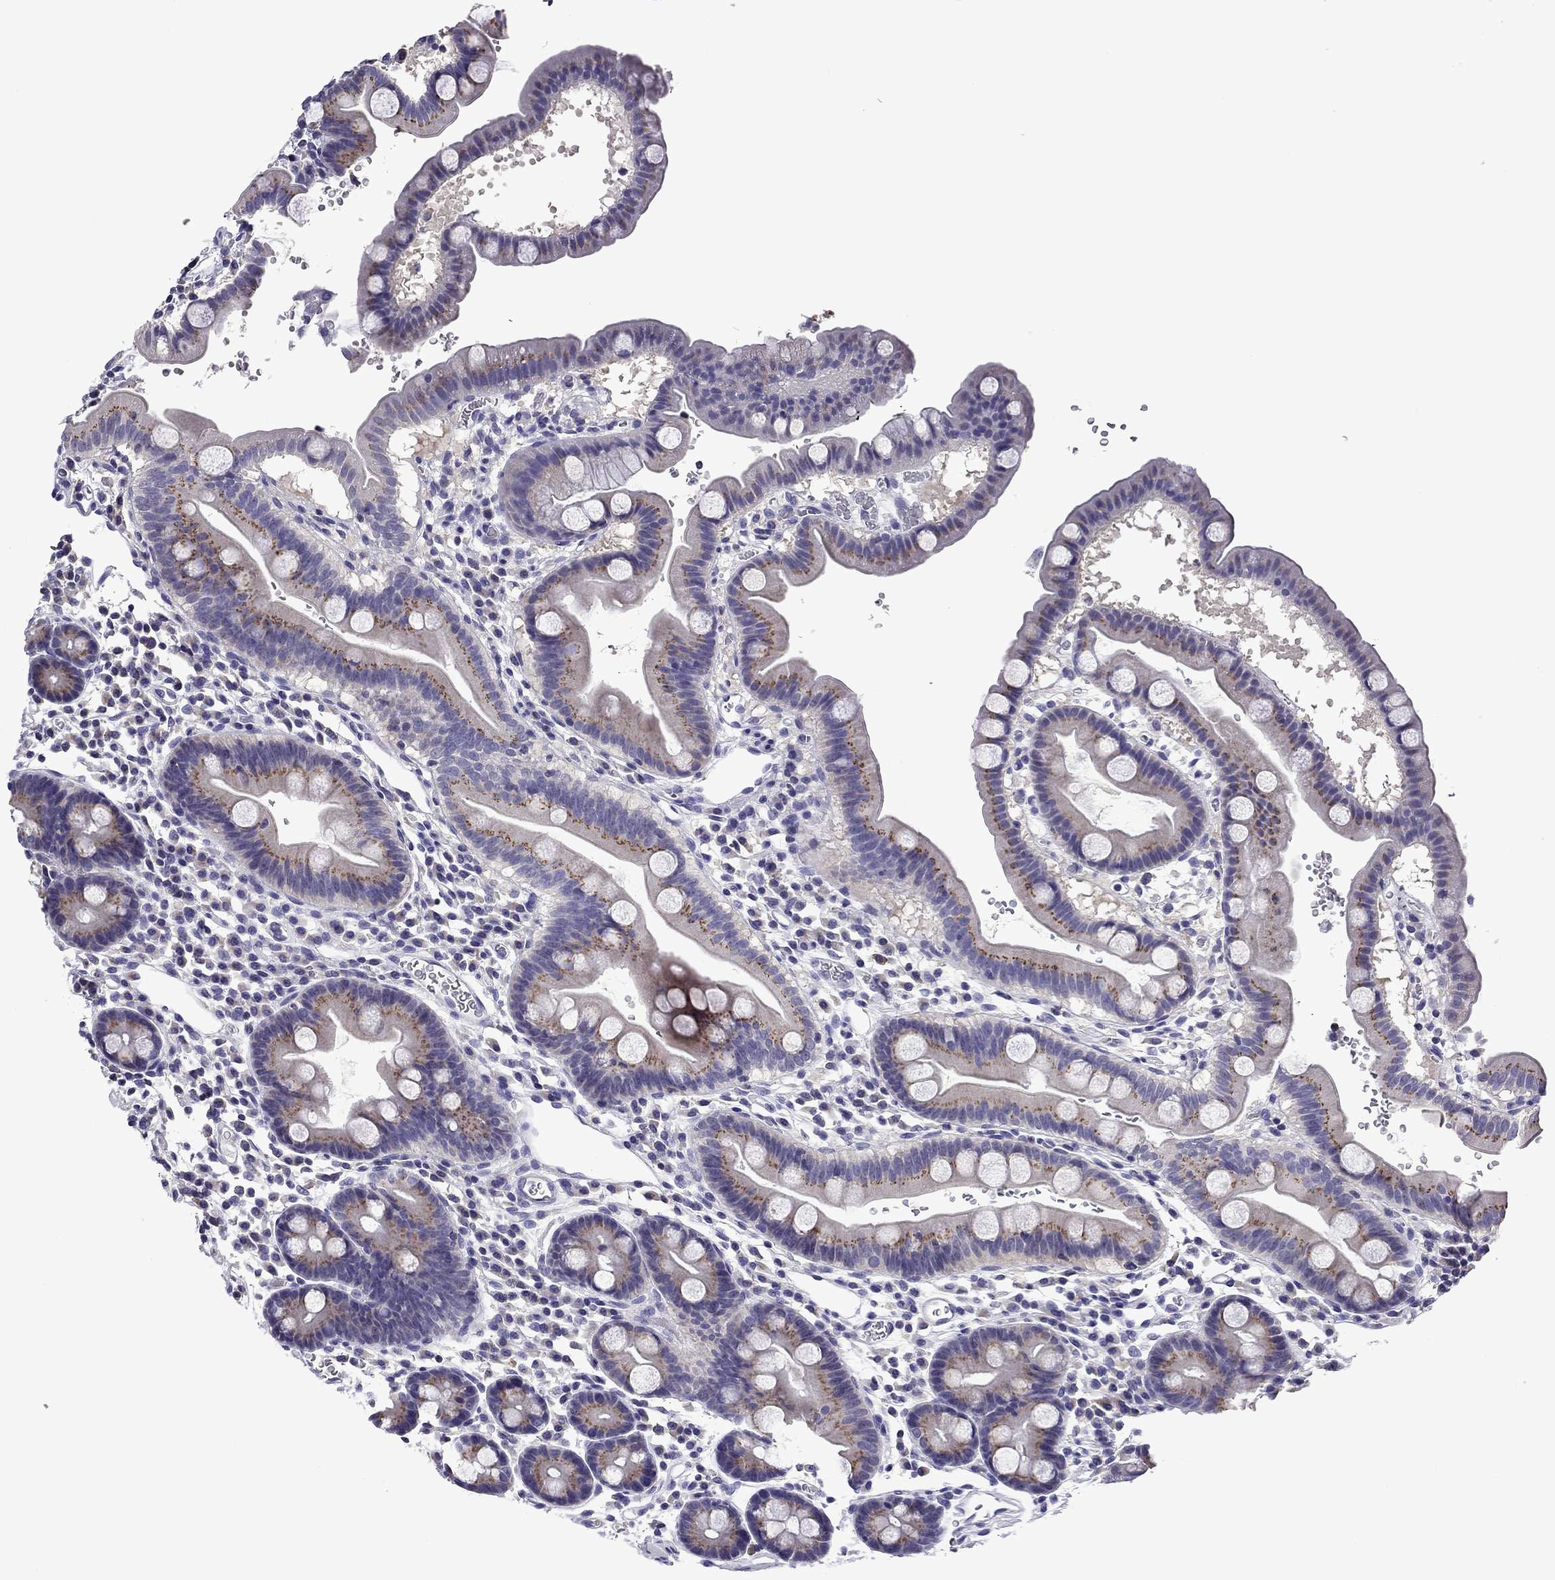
{"staining": {"intensity": "moderate", "quantity": "25%-75%", "location": "cytoplasmic/membranous"}, "tissue": "duodenum", "cell_type": "Glandular cells", "image_type": "normal", "snomed": [{"axis": "morphology", "description": "Normal tissue, NOS"}, {"axis": "topography", "description": "Duodenum"}], "caption": "Glandular cells reveal medium levels of moderate cytoplasmic/membranous positivity in approximately 25%-75% of cells in unremarkable human duodenum.", "gene": "TTN", "patient": {"sex": "male", "age": 59}}